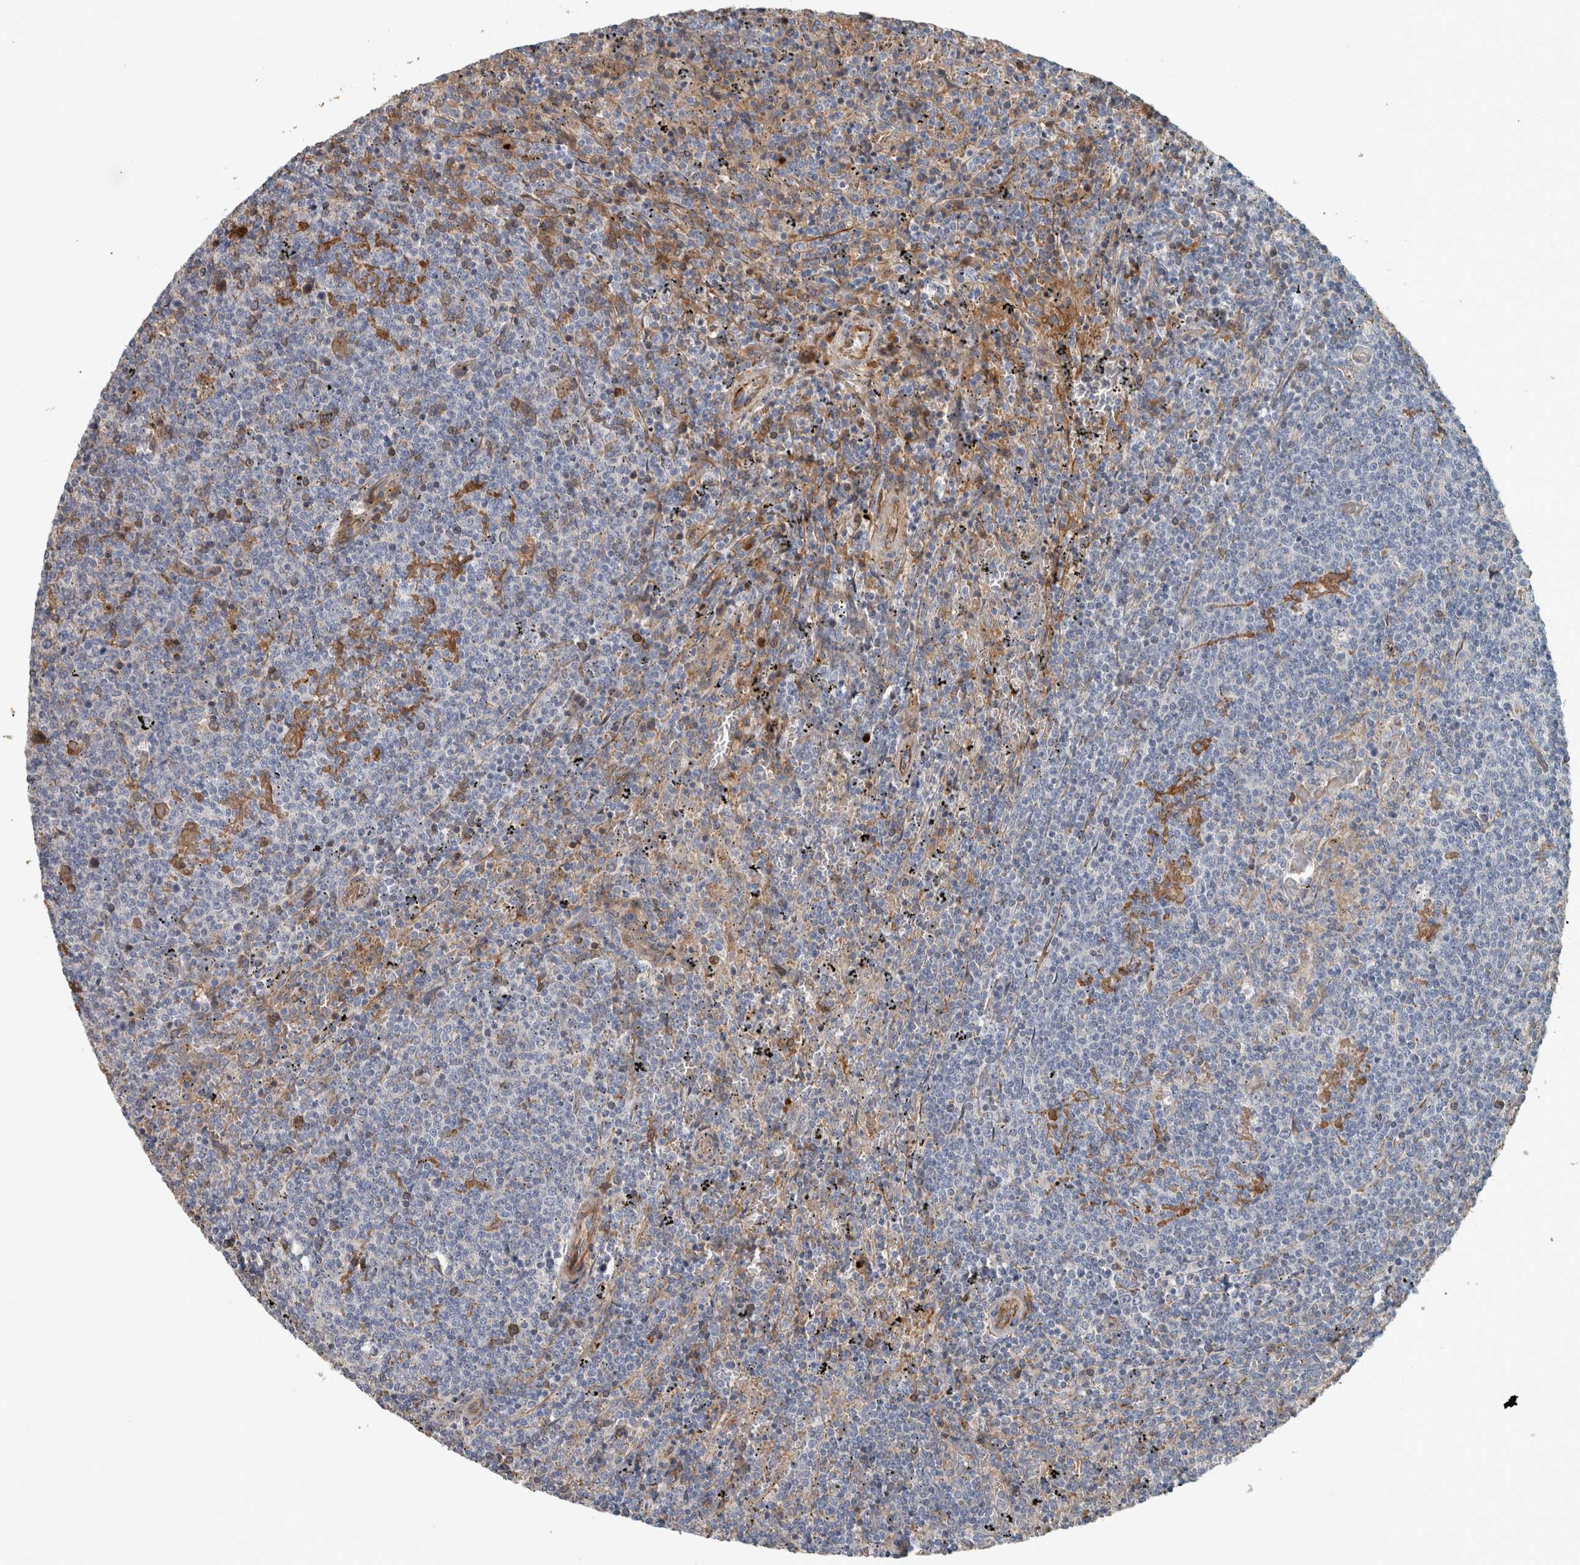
{"staining": {"intensity": "negative", "quantity": "none", "location": "none"}, "tissue": "lymphoma", "cell_type": "Tumor cells", "image_type": "cancer", "snomed": [{"axis": "morphology", "description": "Malignant lymphoma, non-Hodgkin's type, Low grade"}, {"axis": "topography", "description": "Spleen"}], "caption": "Immunohistochemistry histopathology image of neoplastic tissue: human malignant lymphoma, non-Hodgkin's type (low-grade) stained with DAB (3,3'-diaminobenzidine) shows no significant protein positivity in tumor cells.", "gene": "FN1", "patient": {"sex": "female", "age": 50}}